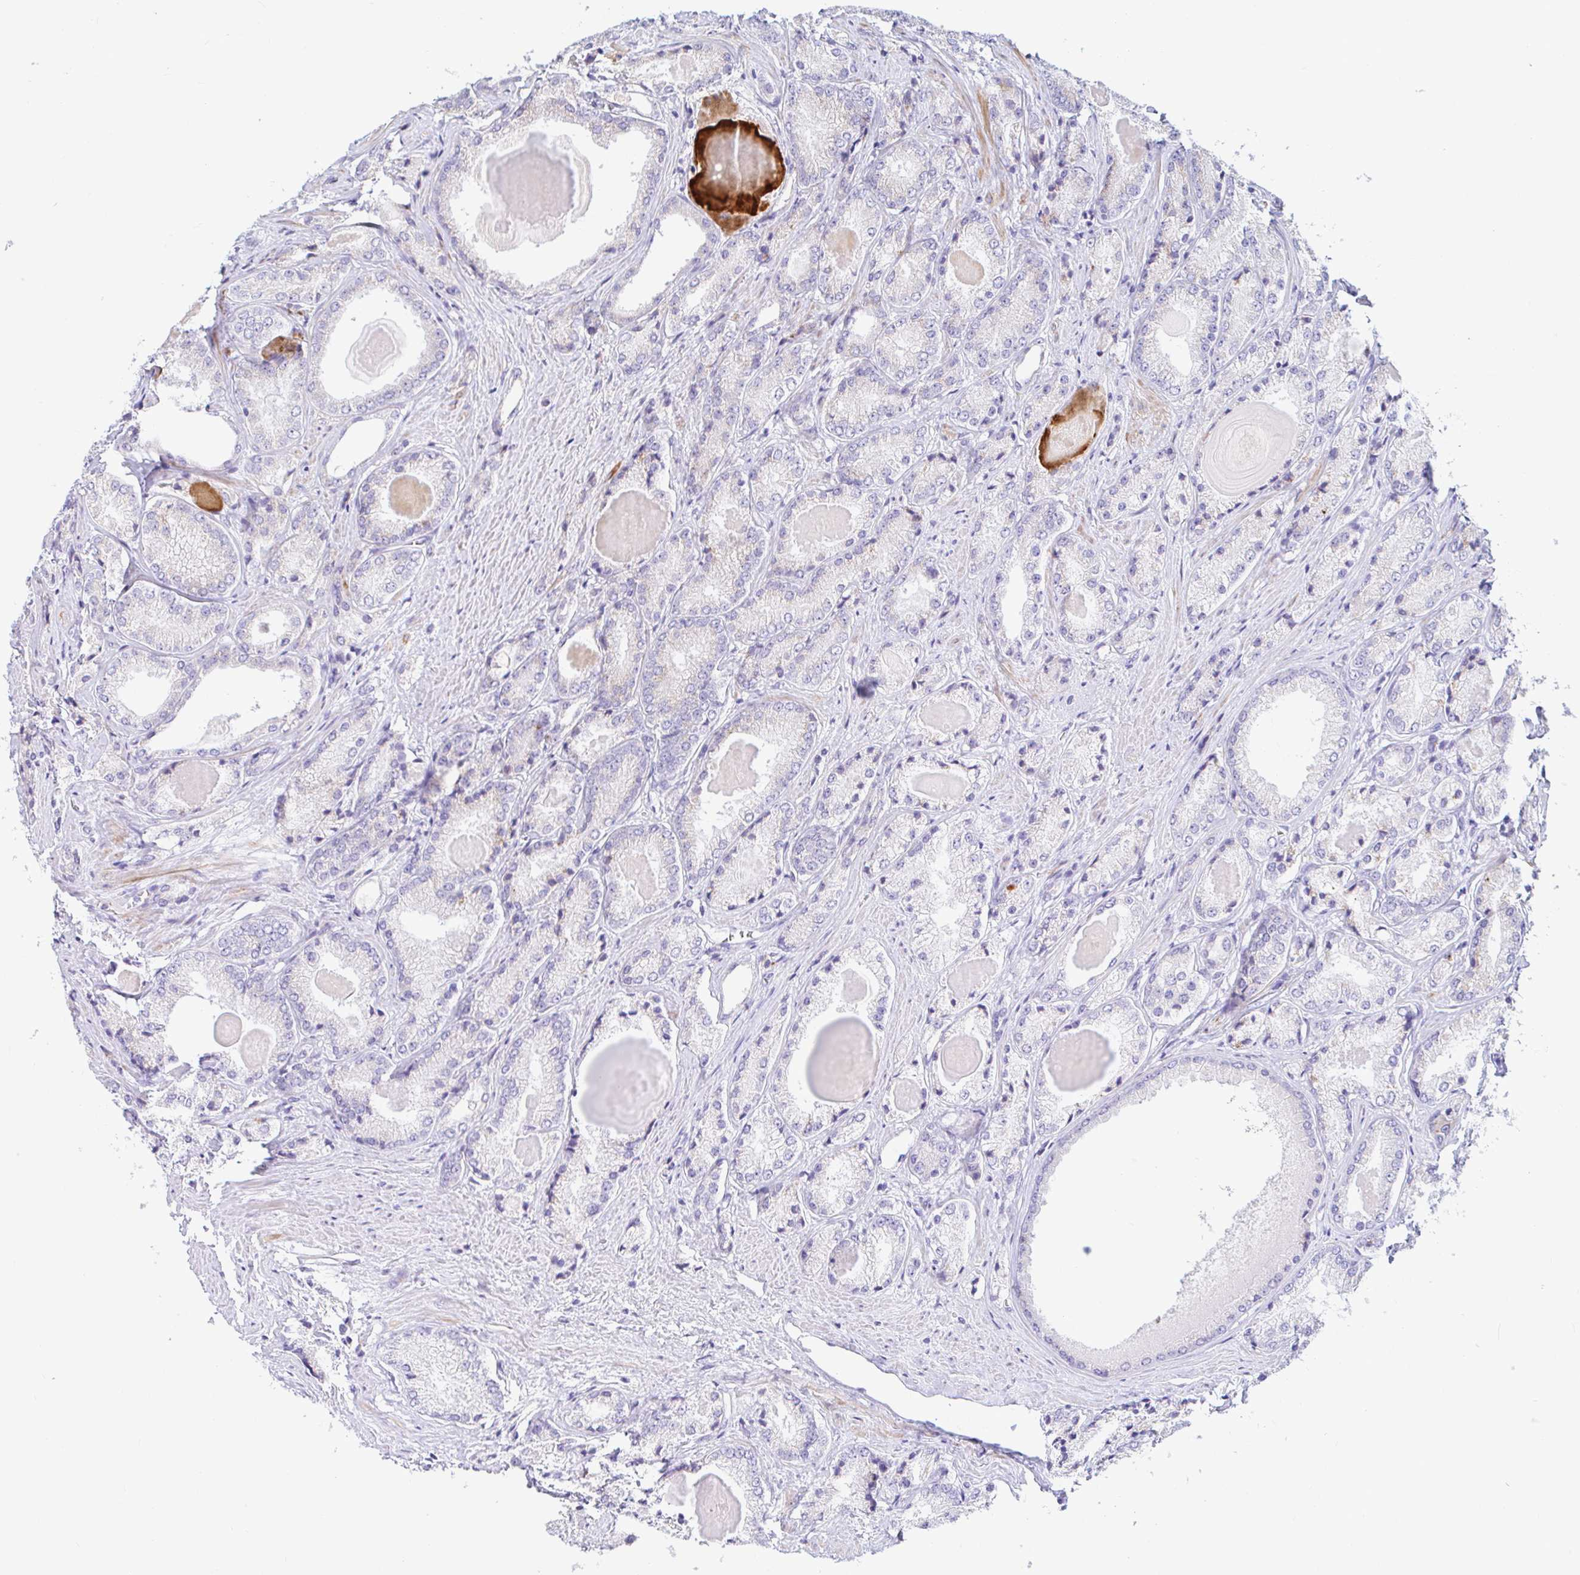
{"staining": {"intensity": "negative", "quantity": "none", "location": "none"}, "tissue": "prostate cancer", "cell_type": "Tumor cells", "image_type": "cancer", "snomed": [{"axis": "morphology", "description": "Adenocarcinoma, NOS"}, {"axis": "morphology", "description": "Adenocarcinoma, Low grade"}, {"axis": "topography", "description": "Prostate"}], "caption": "Tumor cells show no significant staining in prostate cancer (adenocarcinoma). (Stains: DAB immunohistochemistry (IHC) with hematoxylin counter stain, Microscopy: brightfield microscopy at high magnification).", "gene": "NBPF3", "patient": {"sex": "male", "age": 68}}